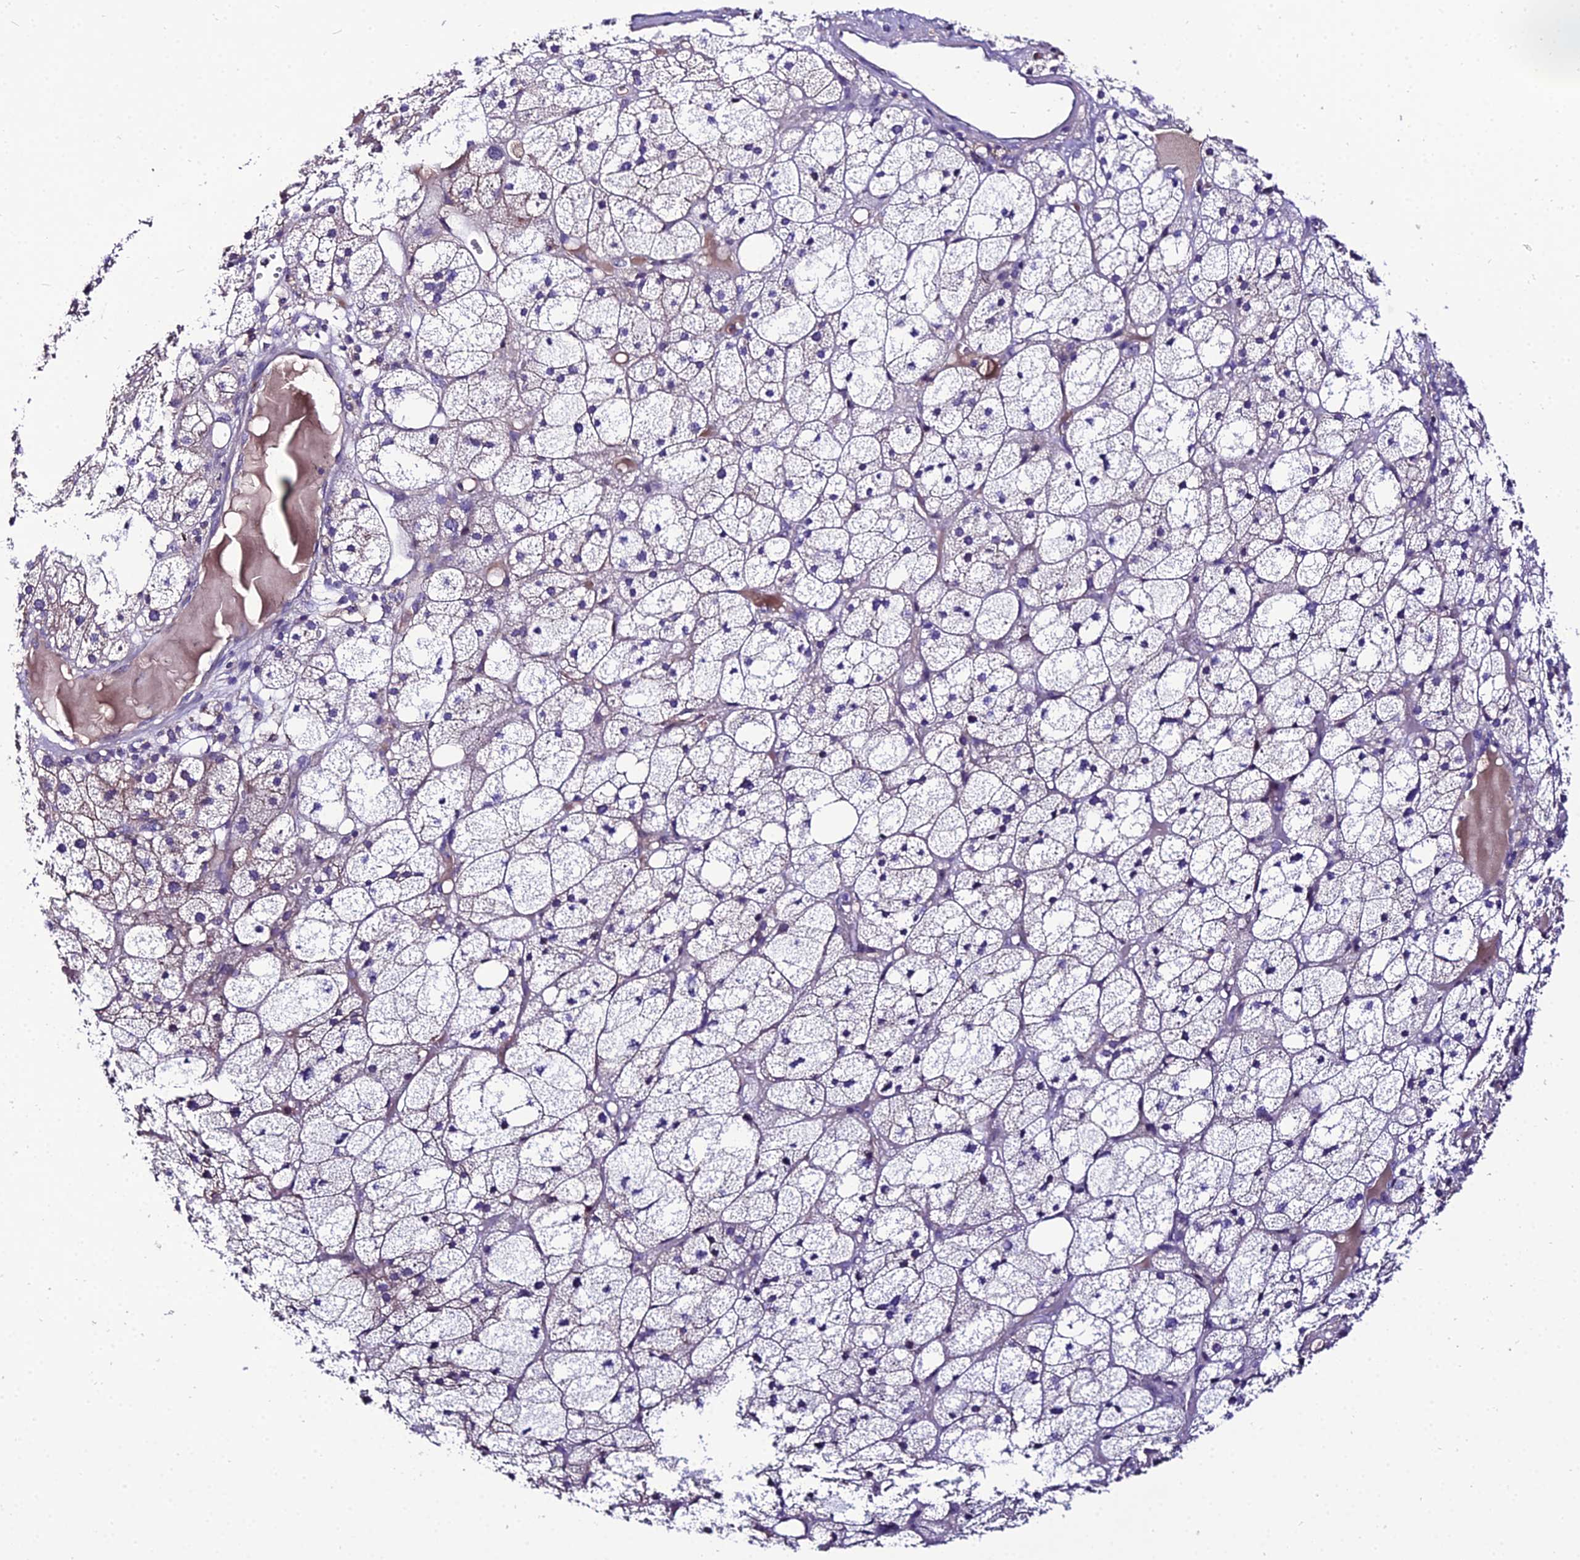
{"staining": {"intensity": "negative", "quantity": "none", "location": "none"}, "tissue": "adrenal gland", "cell_type": "Glandular cells", "image_type": "normal", "snomed": [{"axis": "morphology", "description": "Normal tissue, NOS"}, {"axis": "topography", "description": "Adrenal gland"}], "caption": "High power microscopy image of an IHC micrograph of normal adrenal gland, revealing no significant positivity in glandular cells. (DAB (3,3'-diaminobenzidine) IHC with hematoxylin counter stain).", "gene": "SHQ1", "patient": {"sex": "female", "age": 61}}